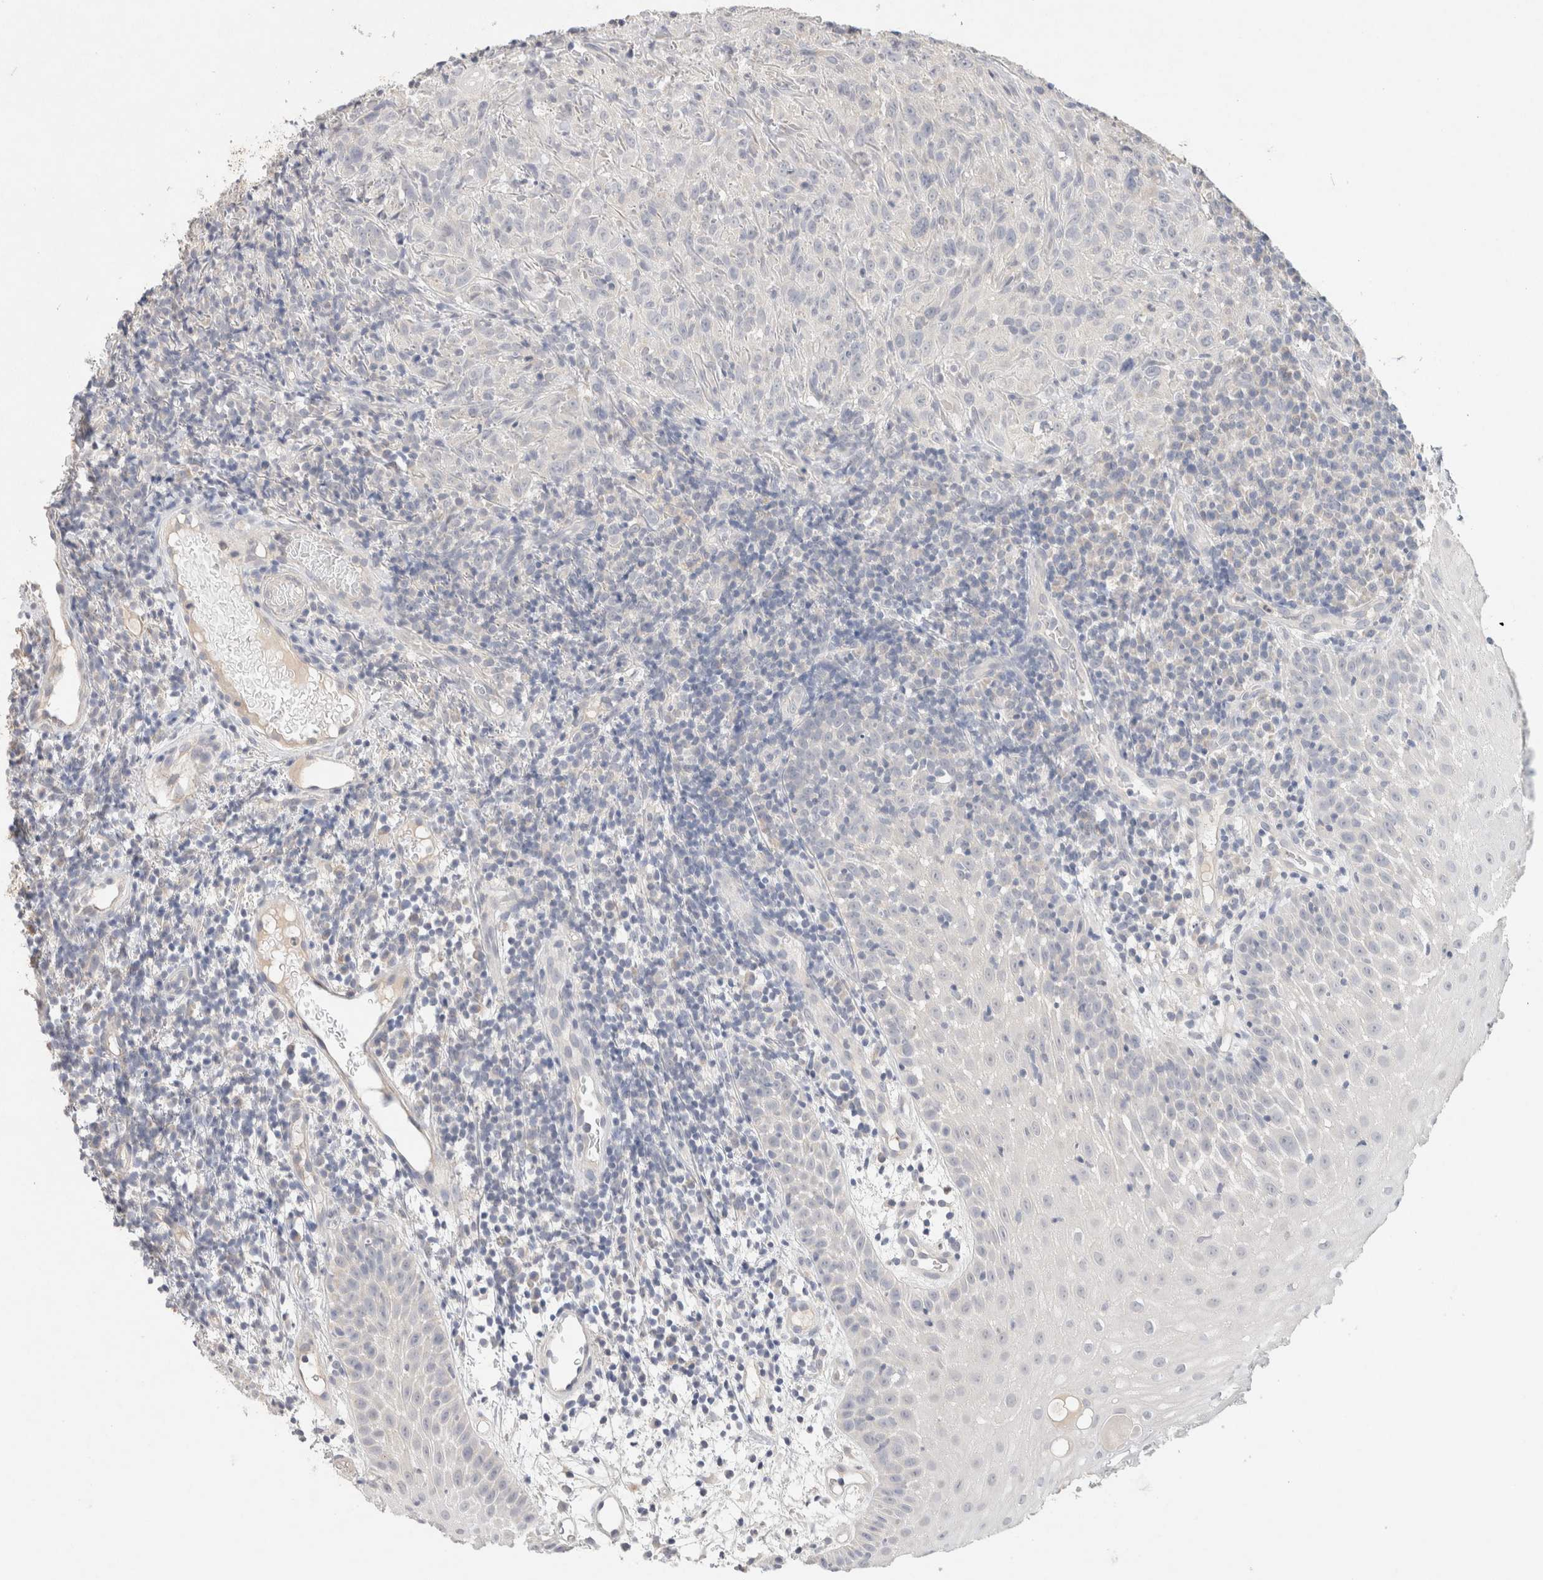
{"staining": {"intensity": "negative", "quantity": "none", "location": "none"}, "tissue": "oral mucosa", "cell_type": "Squamous epithelial cells", "image_type": "normal", "snomed": [{"axis": "morphology", "description": "Normal tissue, NOS"}, {"axis": "topography", "description": "Oral tissue"}], "caption": "The image exhibits no staining of squamous epithelial cells in benign oral mucosa.", "gene": "MPP2", "patient": {"sex": "male", "age": 60}}